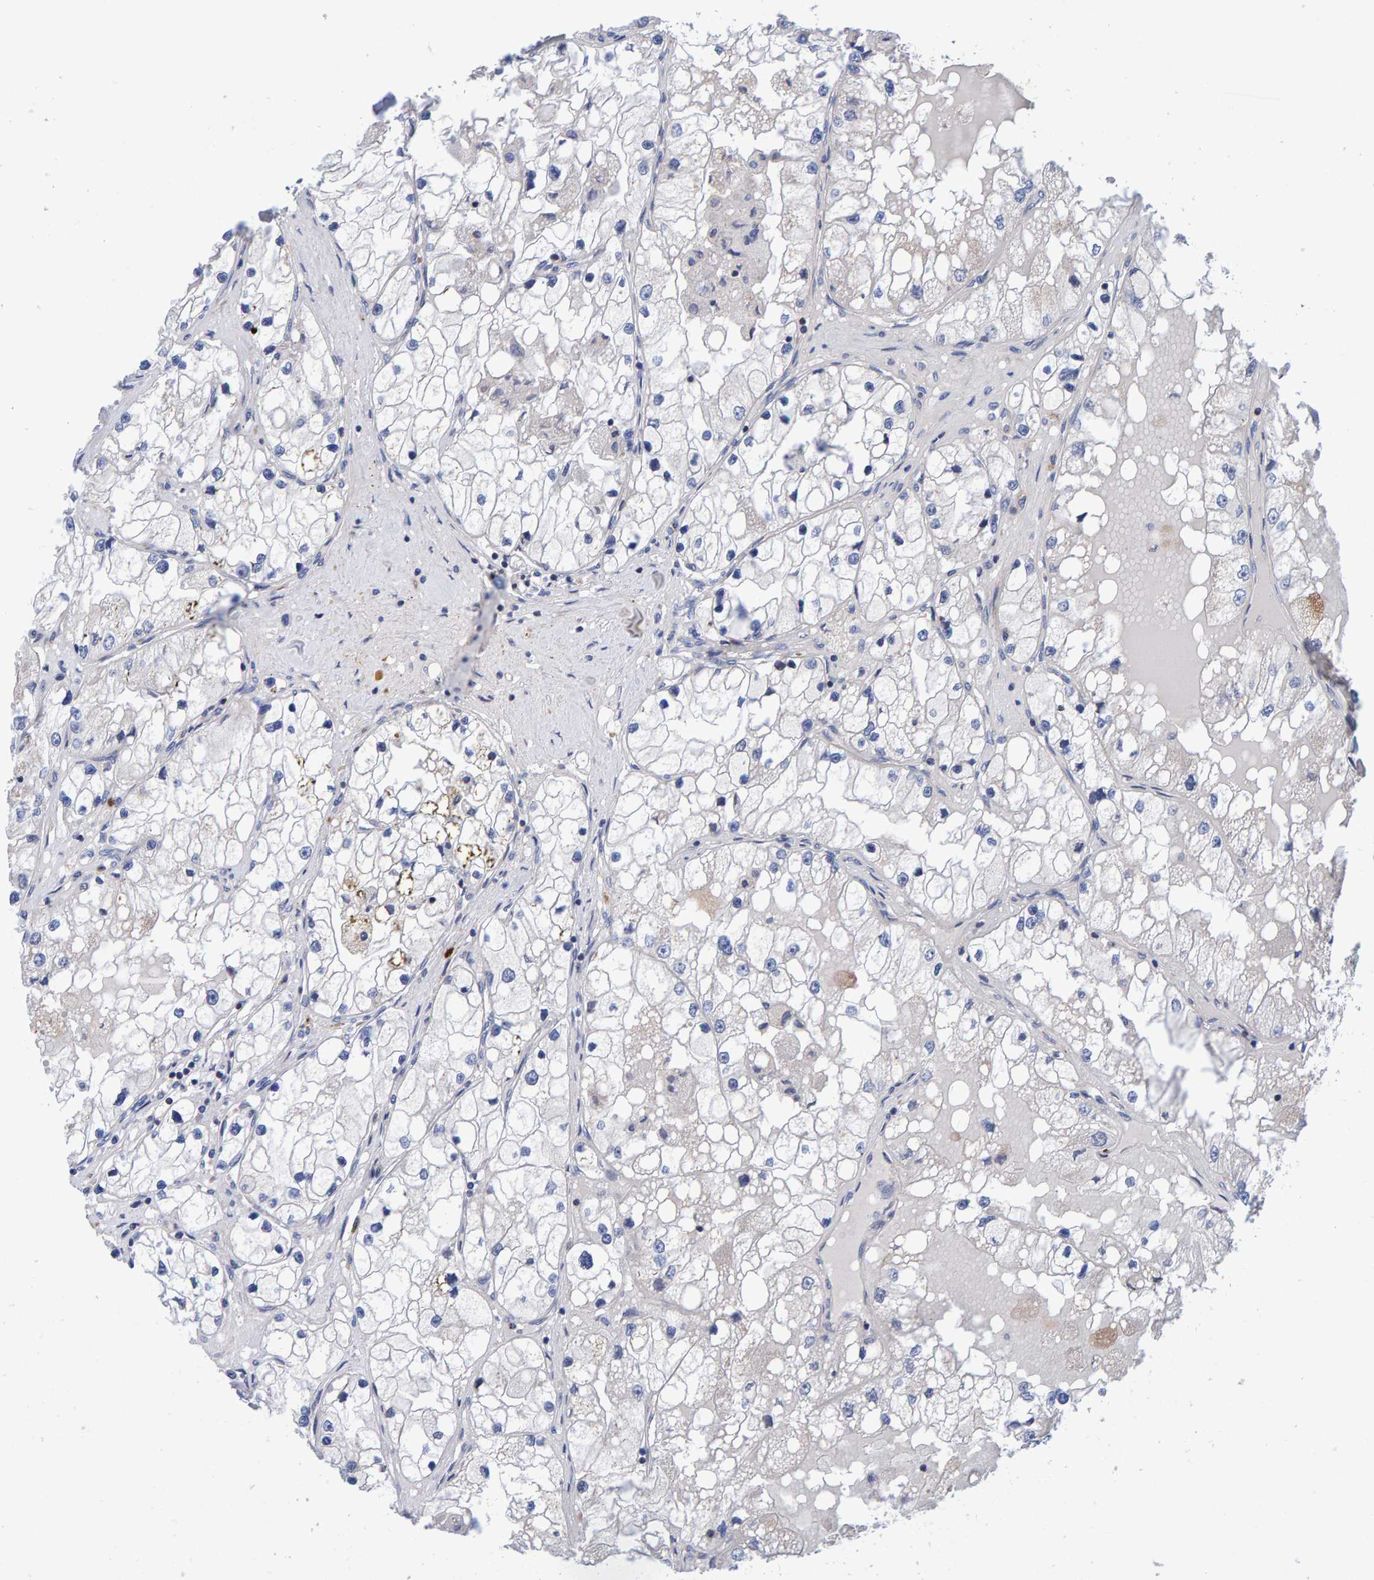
{"staining": {"intensity": "negative", "quantity": "none", "location": "none"}, "tissue": "renal cancer", "cell_type": "Tumor cells", "image_type": "cancer", "snomed": [{"axis": "morphology", "description": "Adenocarcinoma, NOS"}, {"axis": "topography", "description": "Kidney"}], "caption": "Immunohistochemistry (IHC) histopathology image of renal cancer (adenocarcinoma) stained for a protein (brown), which demonstrates no positivity in tumor cells.", "gene": "EFR3A", "patient": {"sex": "male", "age": 68}}